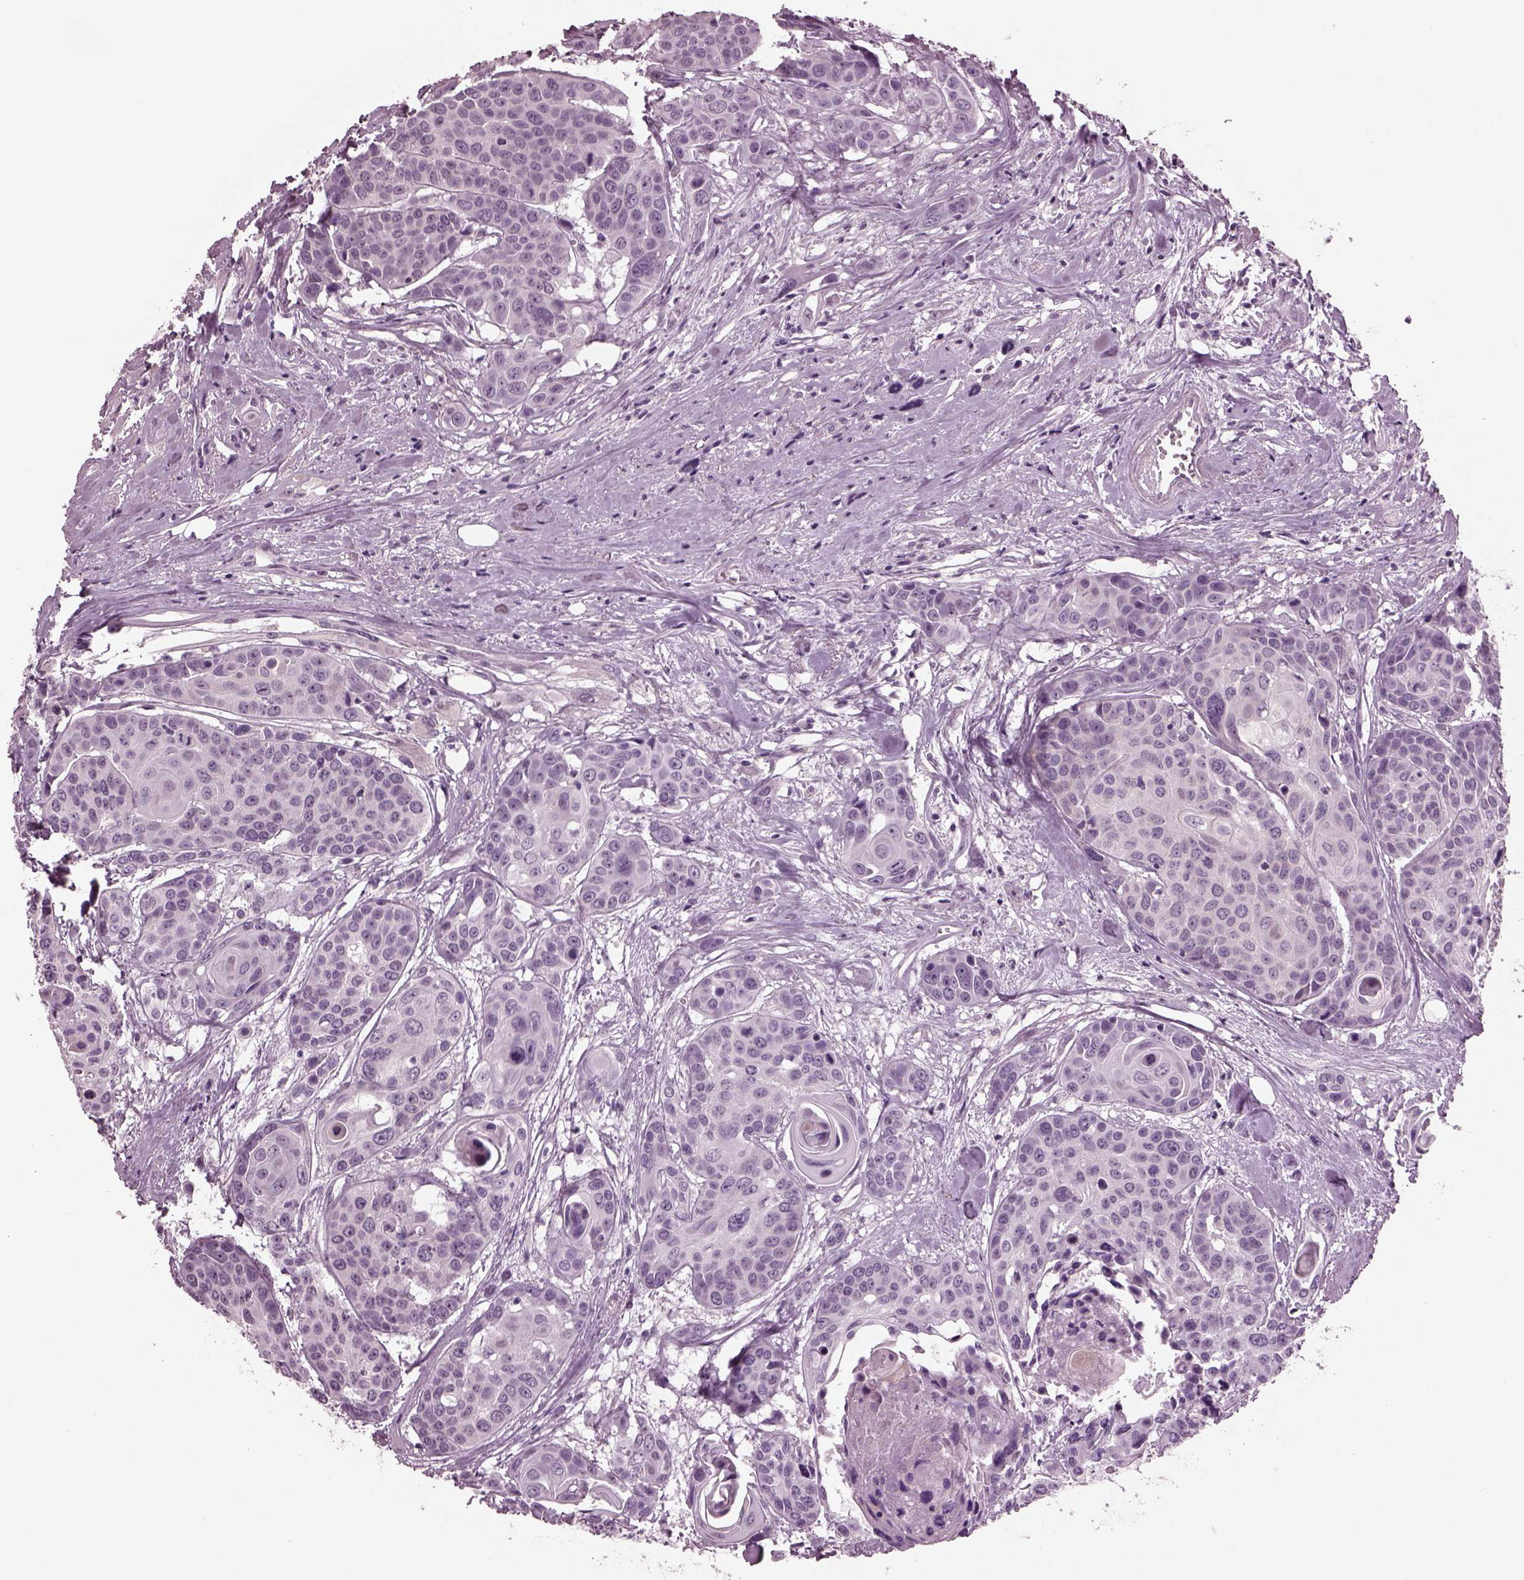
{"staining": {"intensity": "negative", "quantity": "none", "location": "none"}, "tissue": "head and neck cancer", "cell_type": "Tumor cells", "image_type": "cancer", "snomed": [{"axis": "morphology", "description": "Squamous cell carcinoma, NOS"}, {"axis": "topography", "description": "Oral tissue"}, {"axis": "topography", "description": "Head-Neck"}], "caption": "A micrograph of squamous cell carcinoma (head and neck) stained for a protein exhibits no brown staining in tumor cells.", "gene": "MIB2", "patient": {"sex": "male", "age": 56}}